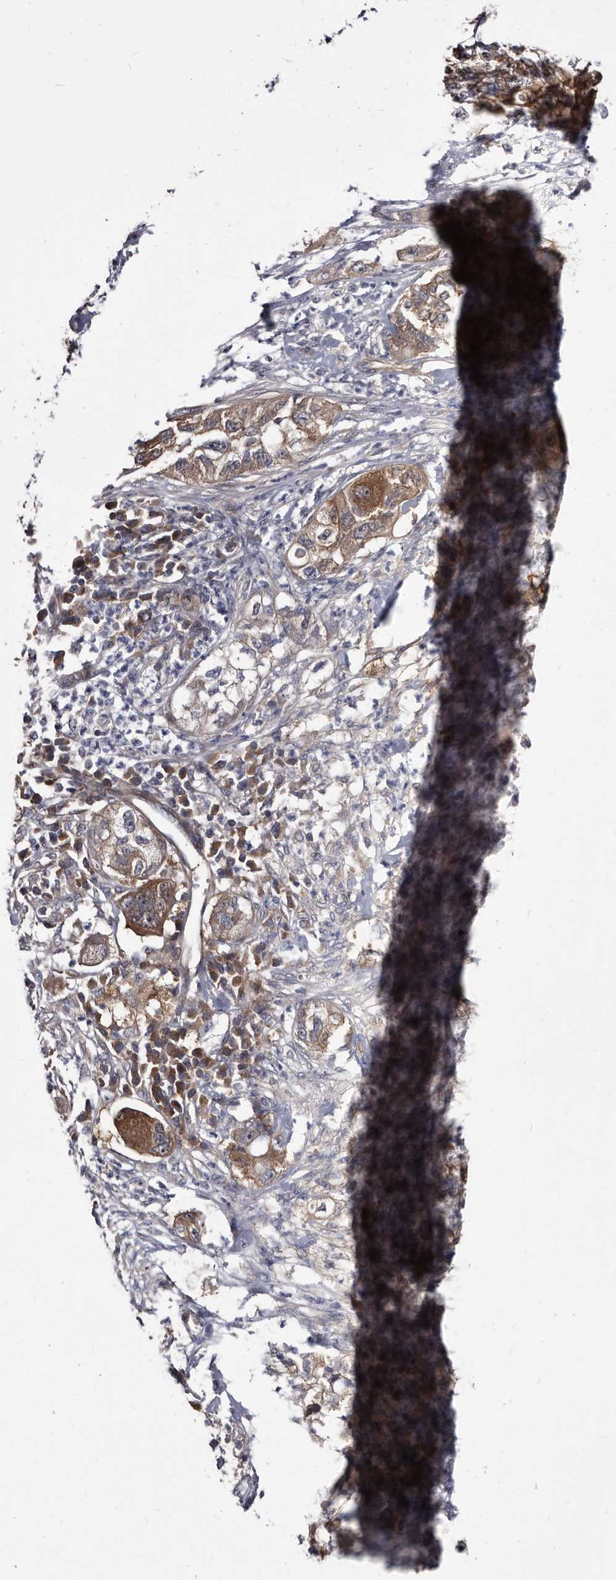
{"staining": {"intensity": "moderate", "quantity": ">75%", "location": "cytoplasmic/membranous"}, "tissue": "pancreatic cancer", "cell_type": "Tumor cells", "image_type": "cancer", "snomed": [{"axis": "morphology", "description": "Adenocarcinoma, NOS"}, {"axis": "topography", "description": "Pancreas"}], "caption": "Tumor cells exhibit medium levels of moderate cytoplasmic/membranous staining in approximately >75% of cells in adenocarcinoma (pancreatic).", "gene": "ABCF2", "patient": {"sex": "female", "age": 78}}